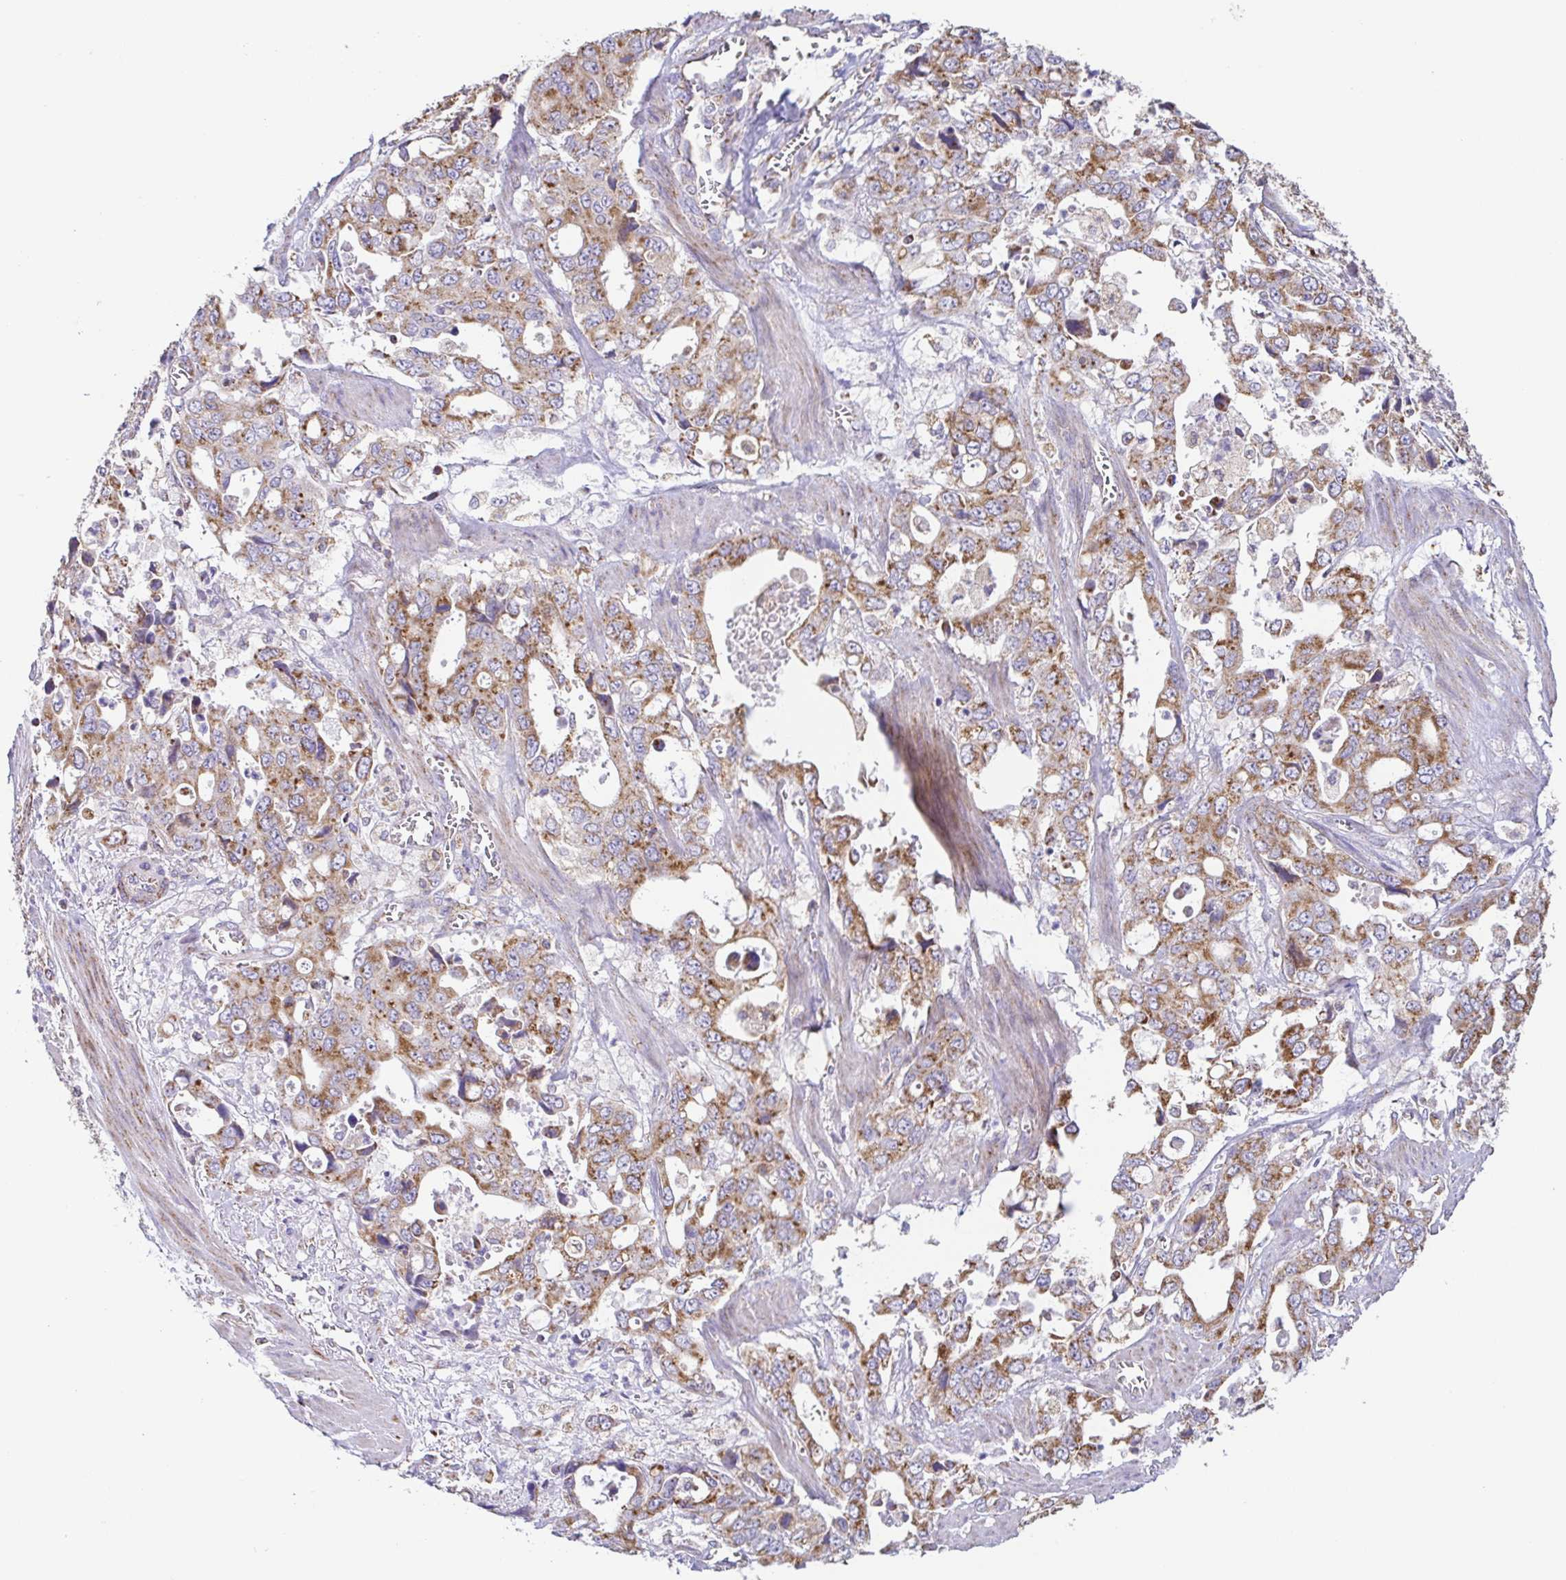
{"staining": {"intensity": "moderate", "quantity": ">75%", "location": "cytoplasmic/membranous"}, "tissue": "stomach cancer", "cell_type": "Tumor cells", "image_type": "cancer", "snomed": [{"axis": "morphology", "description": "Adenocarcinoma, NOS"}, {"axis": "topography", "description": "Stomach, upper"}], "caption": "IHC staining of stomach cancer (adenocarcinoma), which displays medium levels of moderate cytoplasmic/membranous positivity in about >75% of tumor cells indicating moderate cytoplasmic/membranous protein staining. The staining was performed using DAB (brown) for protein detection and nuclei were counterstained in hematoxylin (blue).", "gene": "GINM1", "patient": {"sex": "male", "age": 74}}